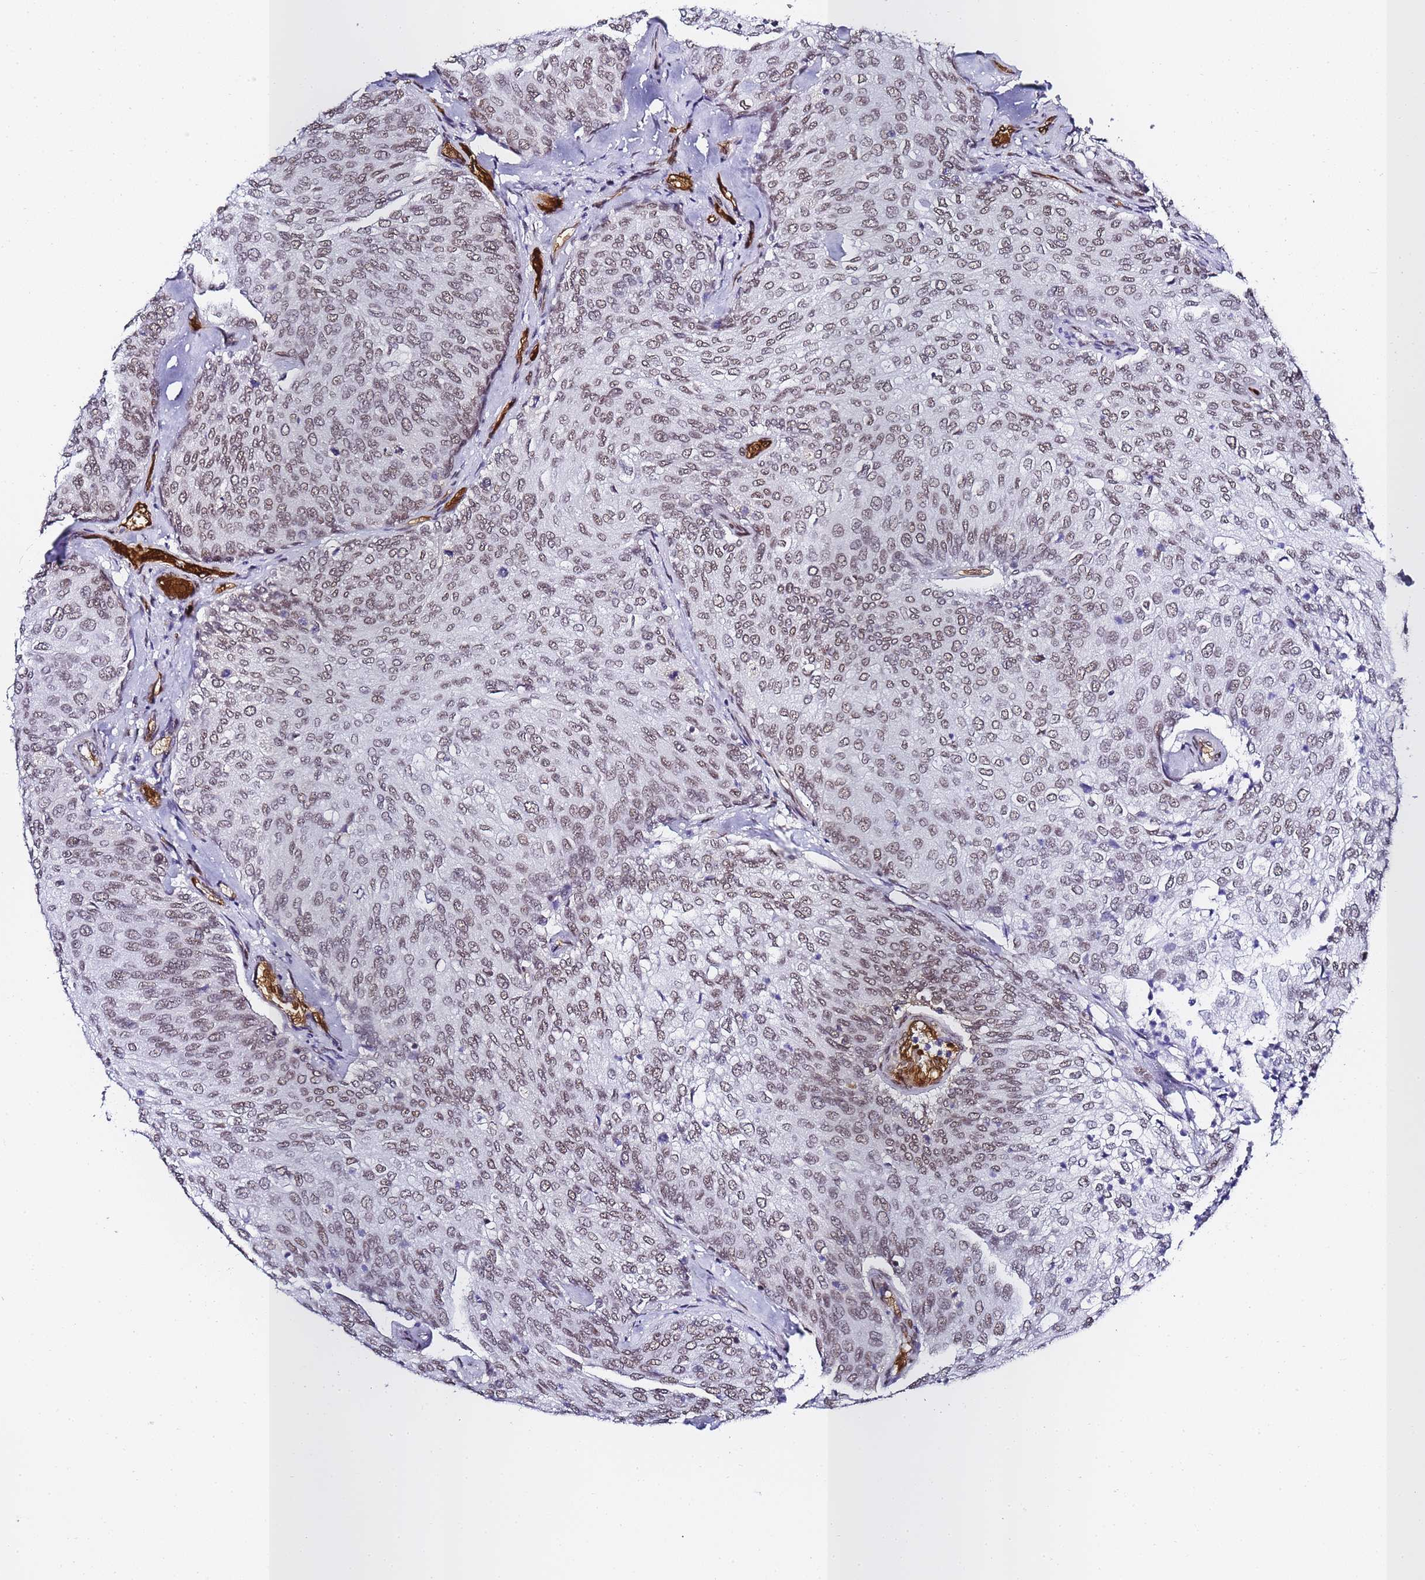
{"staining": {"intensity": "moderate", "quantity": "25%-75%", "location": "nuclear"}, "tissue": "urothelial cancer", "cell_type": "Tumor cells", "image_type": "cancer", "snomed": [{"axis": "morphology", "description": "Urothelial carcinoma, Low grade"}, {"axis": "topography", "description": "Urinary bladder"}], "caption": "A histopathology image showing moderate nuclear expression in approximately 25%-75% of tumor cells in urothelial carcinoma (low-grade), as visualized by brown immunohistochemical staining.", "gene": "POLR1A", "patient": {"sex": "female", "age": 79}}